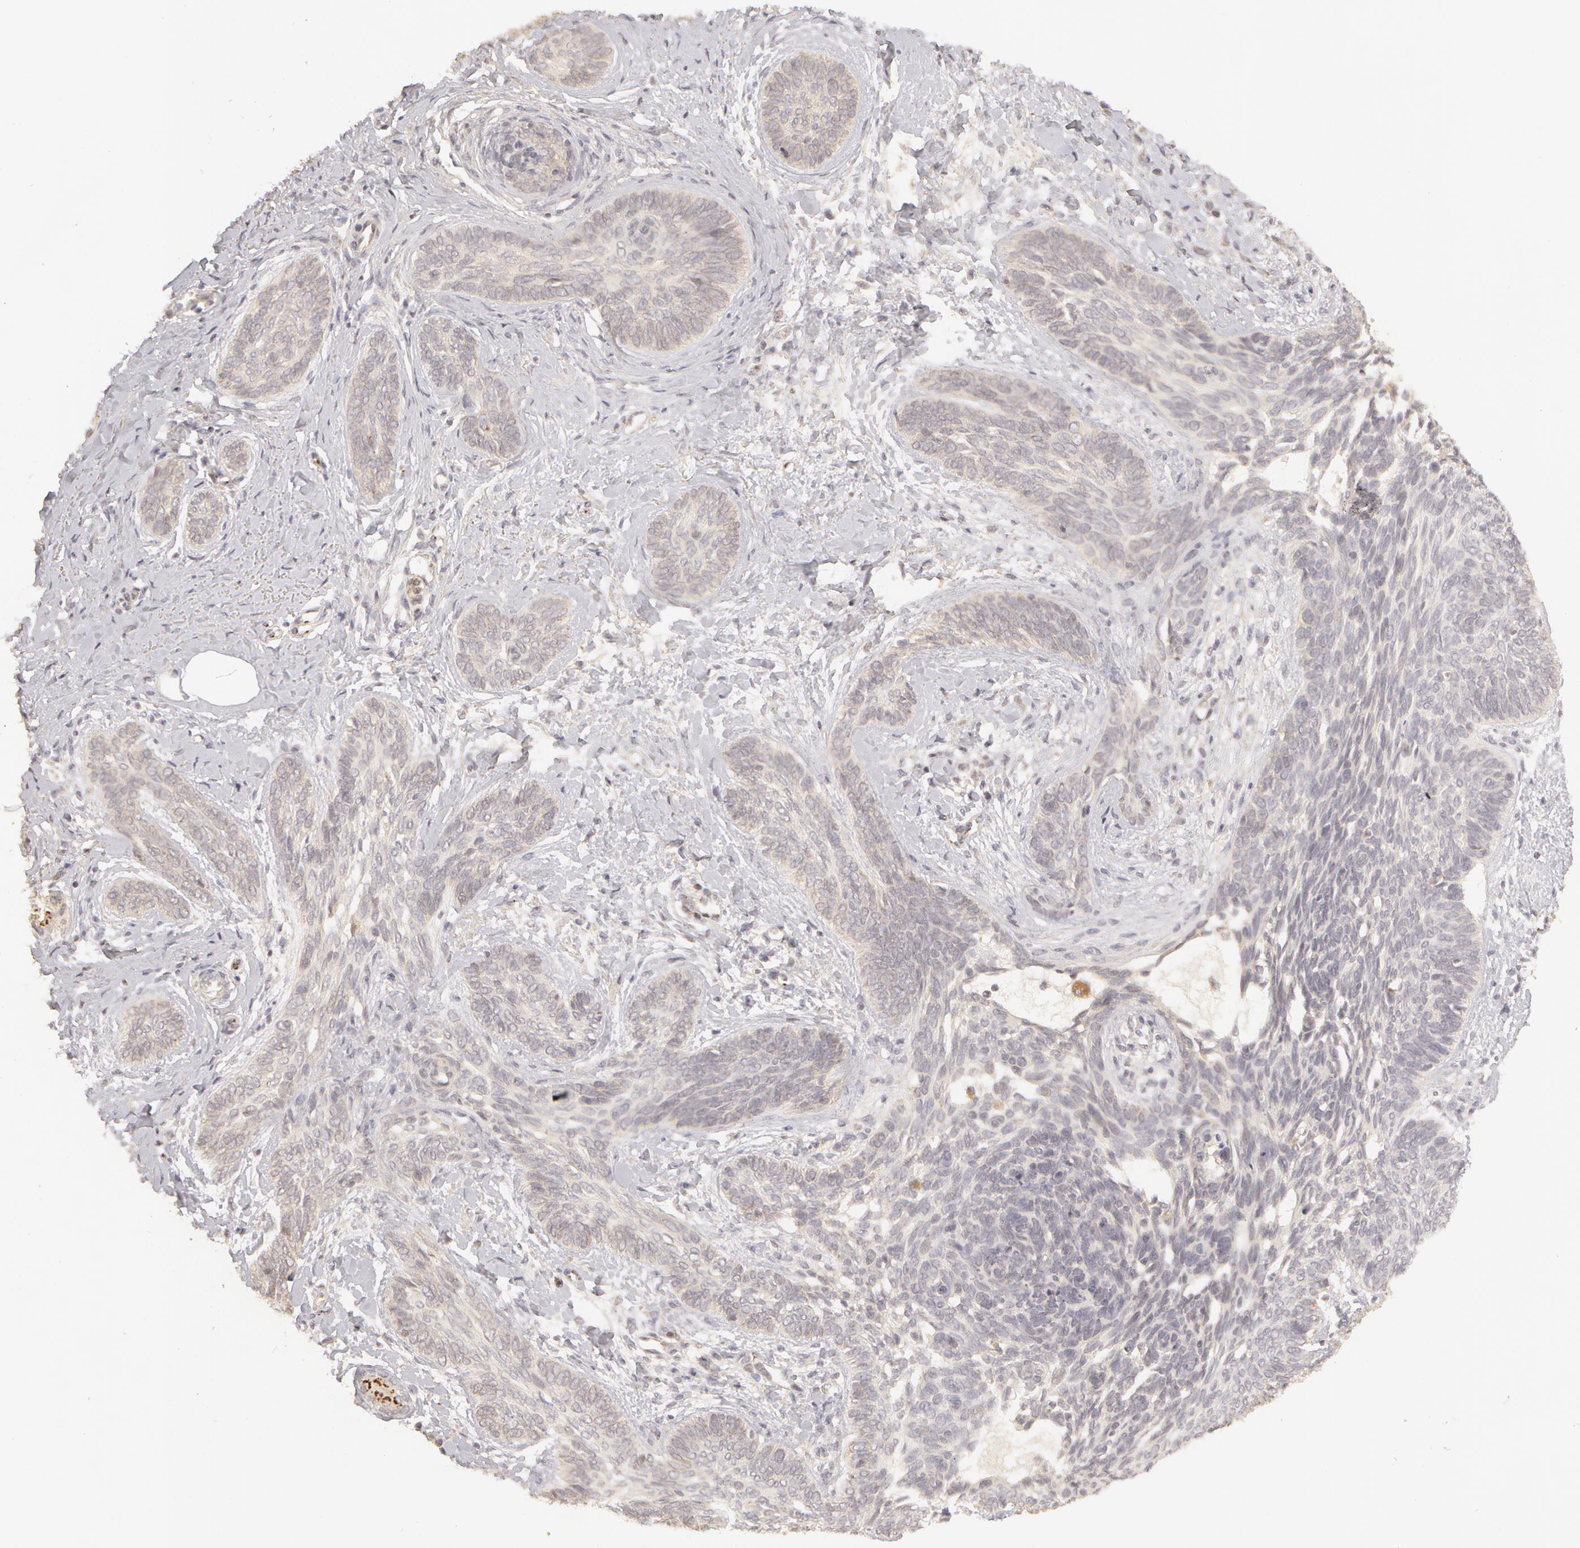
{"staining": {"intensity": "negative", "quantity": "none", "location": "none"}, "tissue": "skin cancer", "cell_type": "Tumor cells", "image_type": "cancer", "snomed": [{"axis": "morphology", "description": "Basal cell carcinoma"}, {"axis": "topography", "description": "Skin"}], "caption": "High power microscopy photomicrograph of an IHC micrograph of basal cell carcinoma (skin), revealing no significant staining in tumor cells.", "gene": "ADPRH", "patient": {"sex": "female", "age": 81}}